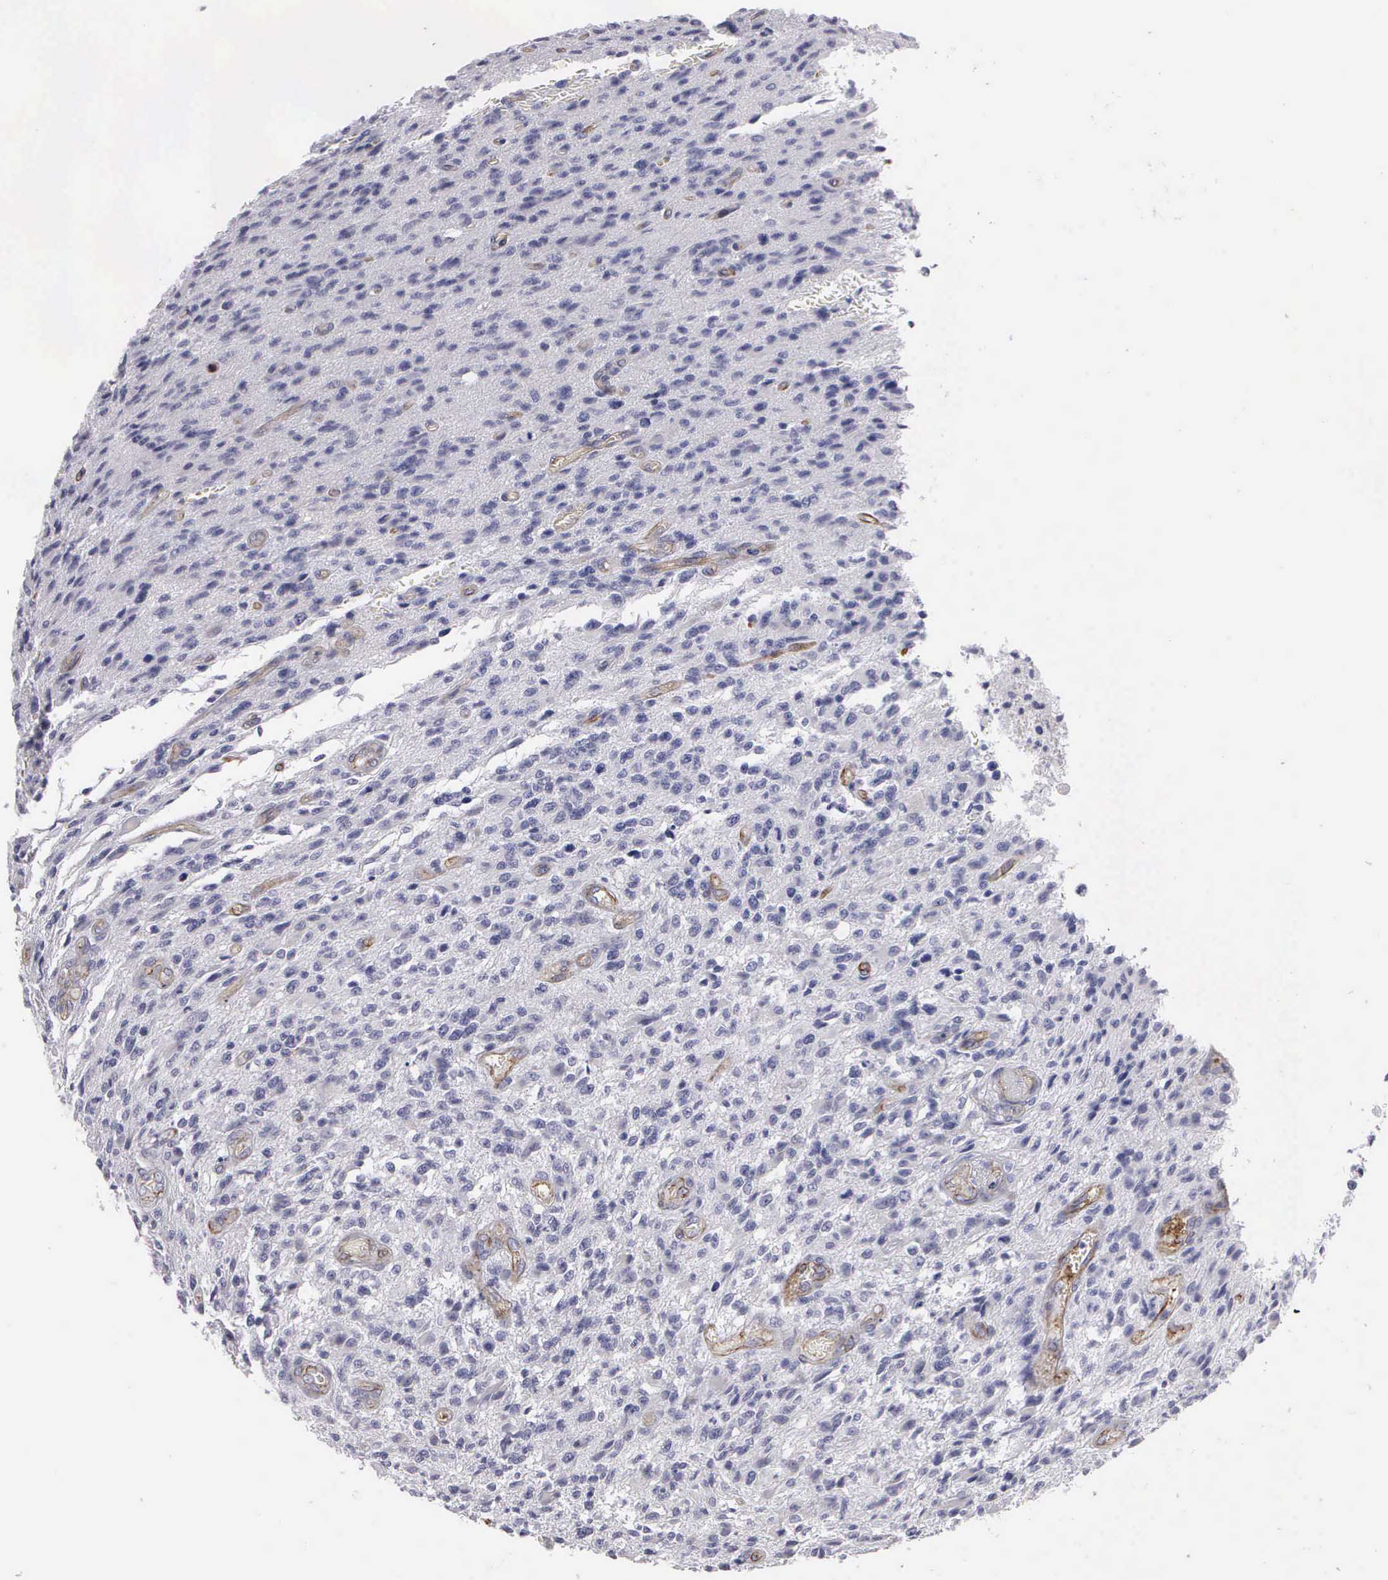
{"staining": {"intensity": "negative", "quantity": "none", "location": "none"}, "tissue": "glioma", "cell_type": "Tumor cells", "image_type": "cancer", "snomed": [{"axis": "morphology", "description": "Glioma, malignant, High grade"}, {"axis": "topography", "description": "Brain"}], "caption": "DAB (3,3'-diaminobenzidine) immunohistochemical staining of human glioma exhibits no significant expression in tumor cells.", "gene": "MAGEB10", "patient": {"sex": "male", "age": 36}}